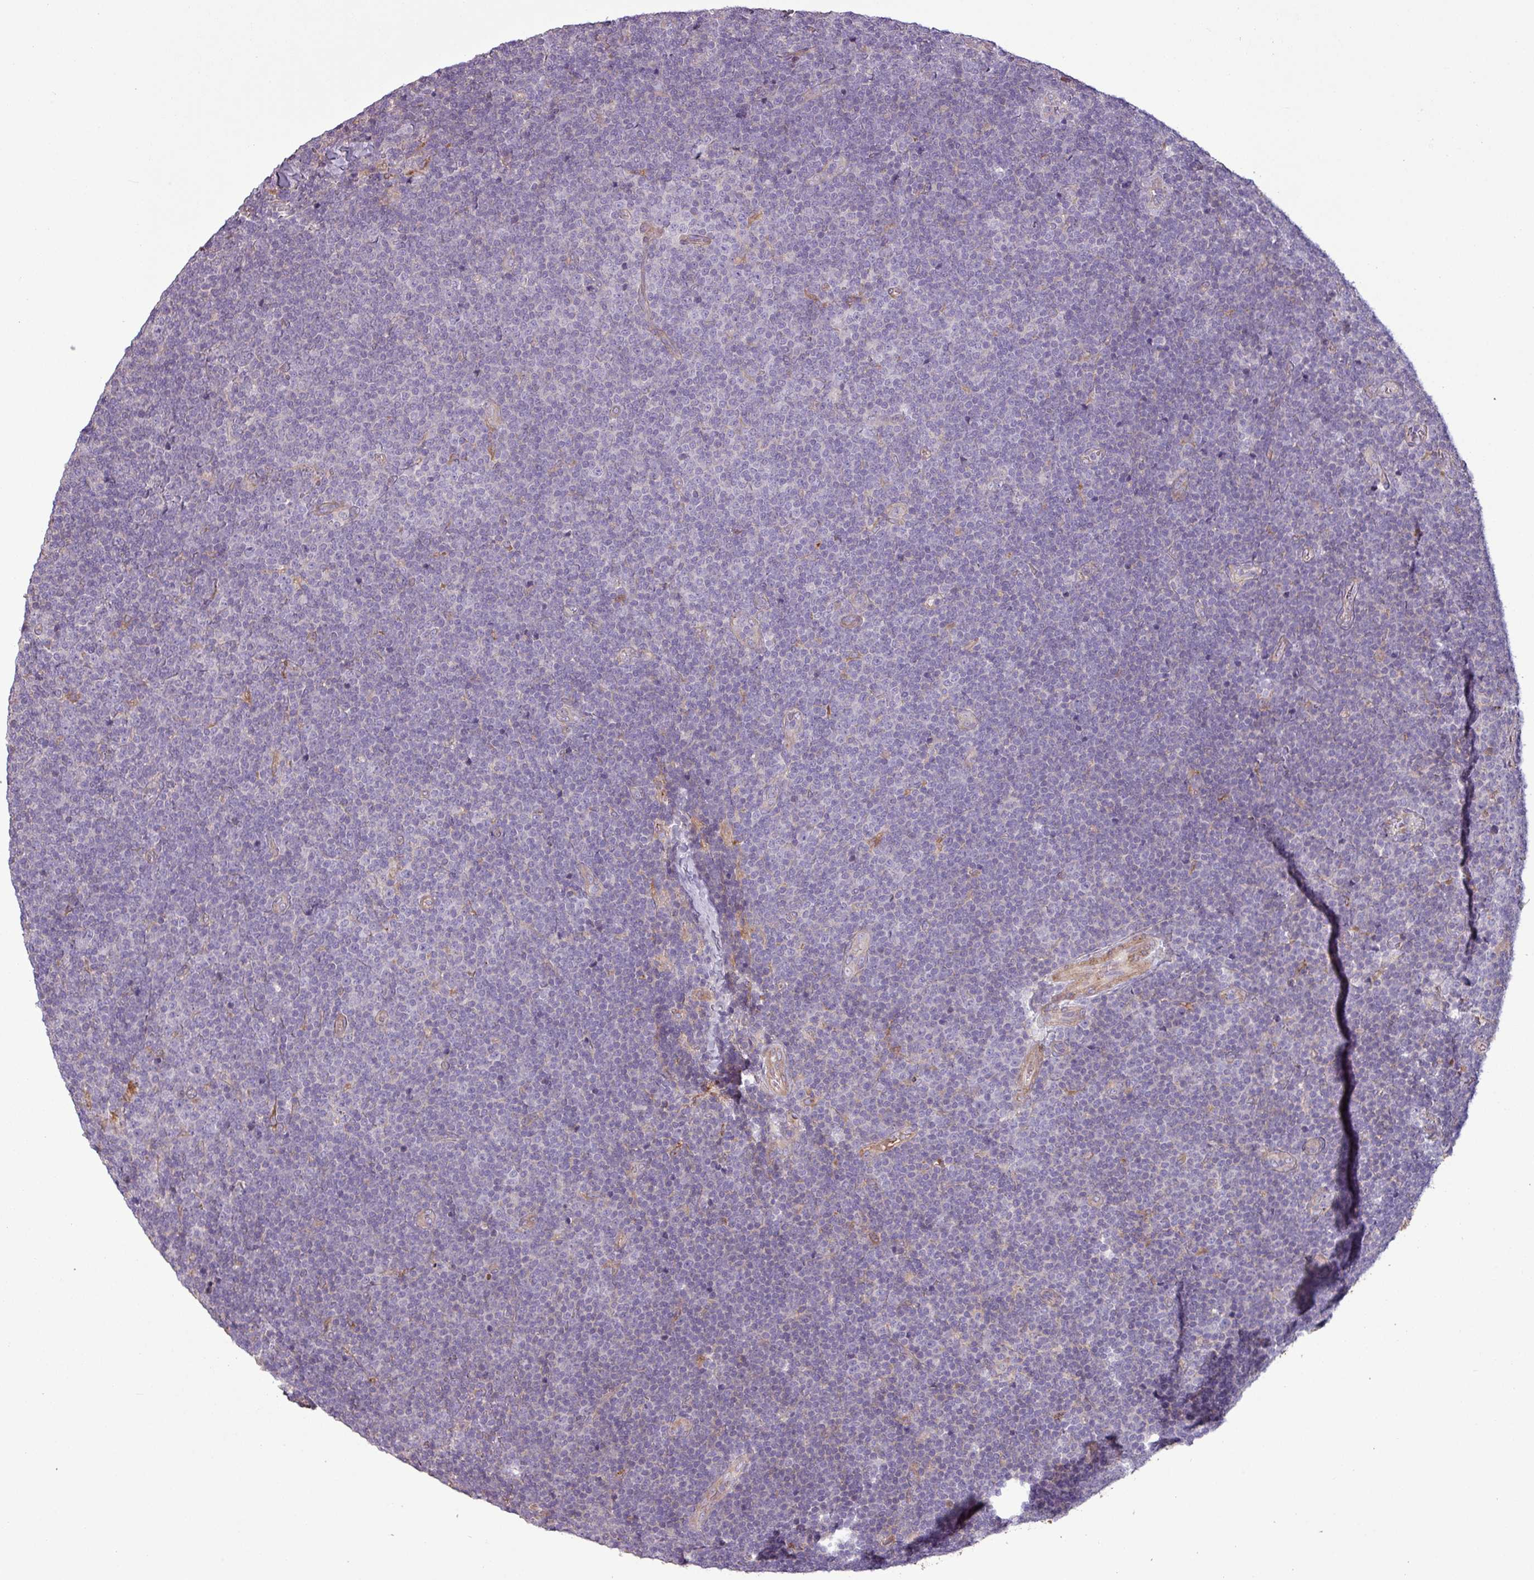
{"staining": {"intensity": "negative", "quantity": "none", "location": "none"}, "tissue": "lymphoma", "cell_type": "Tumor cells", "image_type": "cancer", "snomed": [{"axis": "morphology", "description": "Malignant lymphoma, non-Hodgkin's type, Low grade"}, {"axis": "topography", "description": "Lymph node"}], "caption": "A micrograph of lymphoma stained for a protein reveals no brown staining in tumor cells.", "gene": "C4B", "patient": {"sex": "male", "age": 48}}